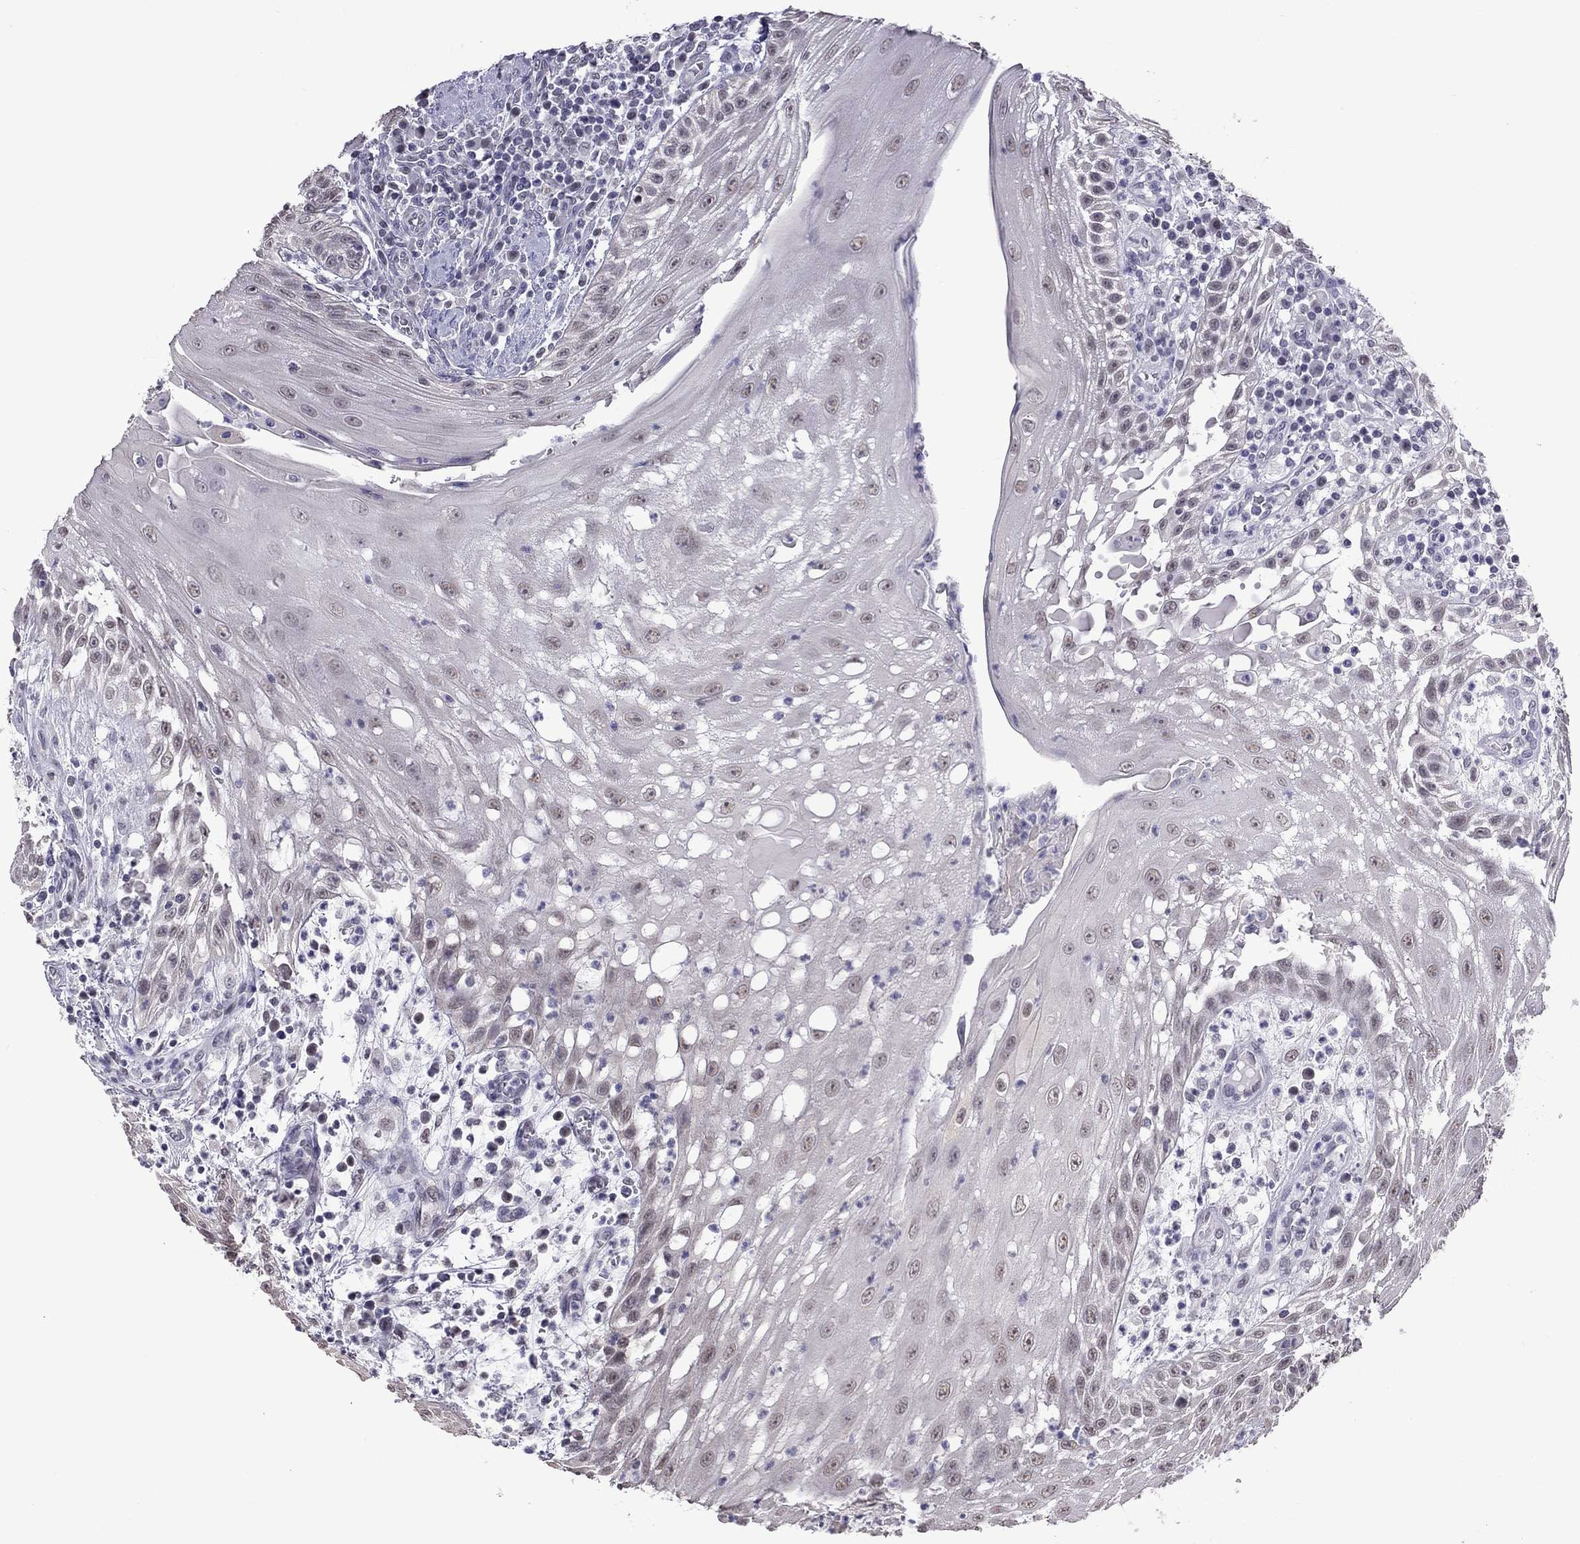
{"staining": {"intensity": "moderate", "quantity": "25%-75%", "location": "nuclear"}, "tissue": "head and neck cancer", "cell_type": "Tumor cells", "image_type": "cancer", "snomed": [{"axis": "morphology", "description": "Squamous cell carcinoma, NOS"}, {"axis": "topography", "description": "Oral tissue"}, {"axis": "topography", "description": "Head-Neck"}], "caption": "Head and neck squamous cell carcinoma stained with DAB (3,3'-diaminobenzidine) immunohistochemistry shows medium levels of moderate nuclear positivity in about 25%-75% of tumor cells.", "gene": "PPP1R3A", "patient": {"sex": "male", "age": 58}}